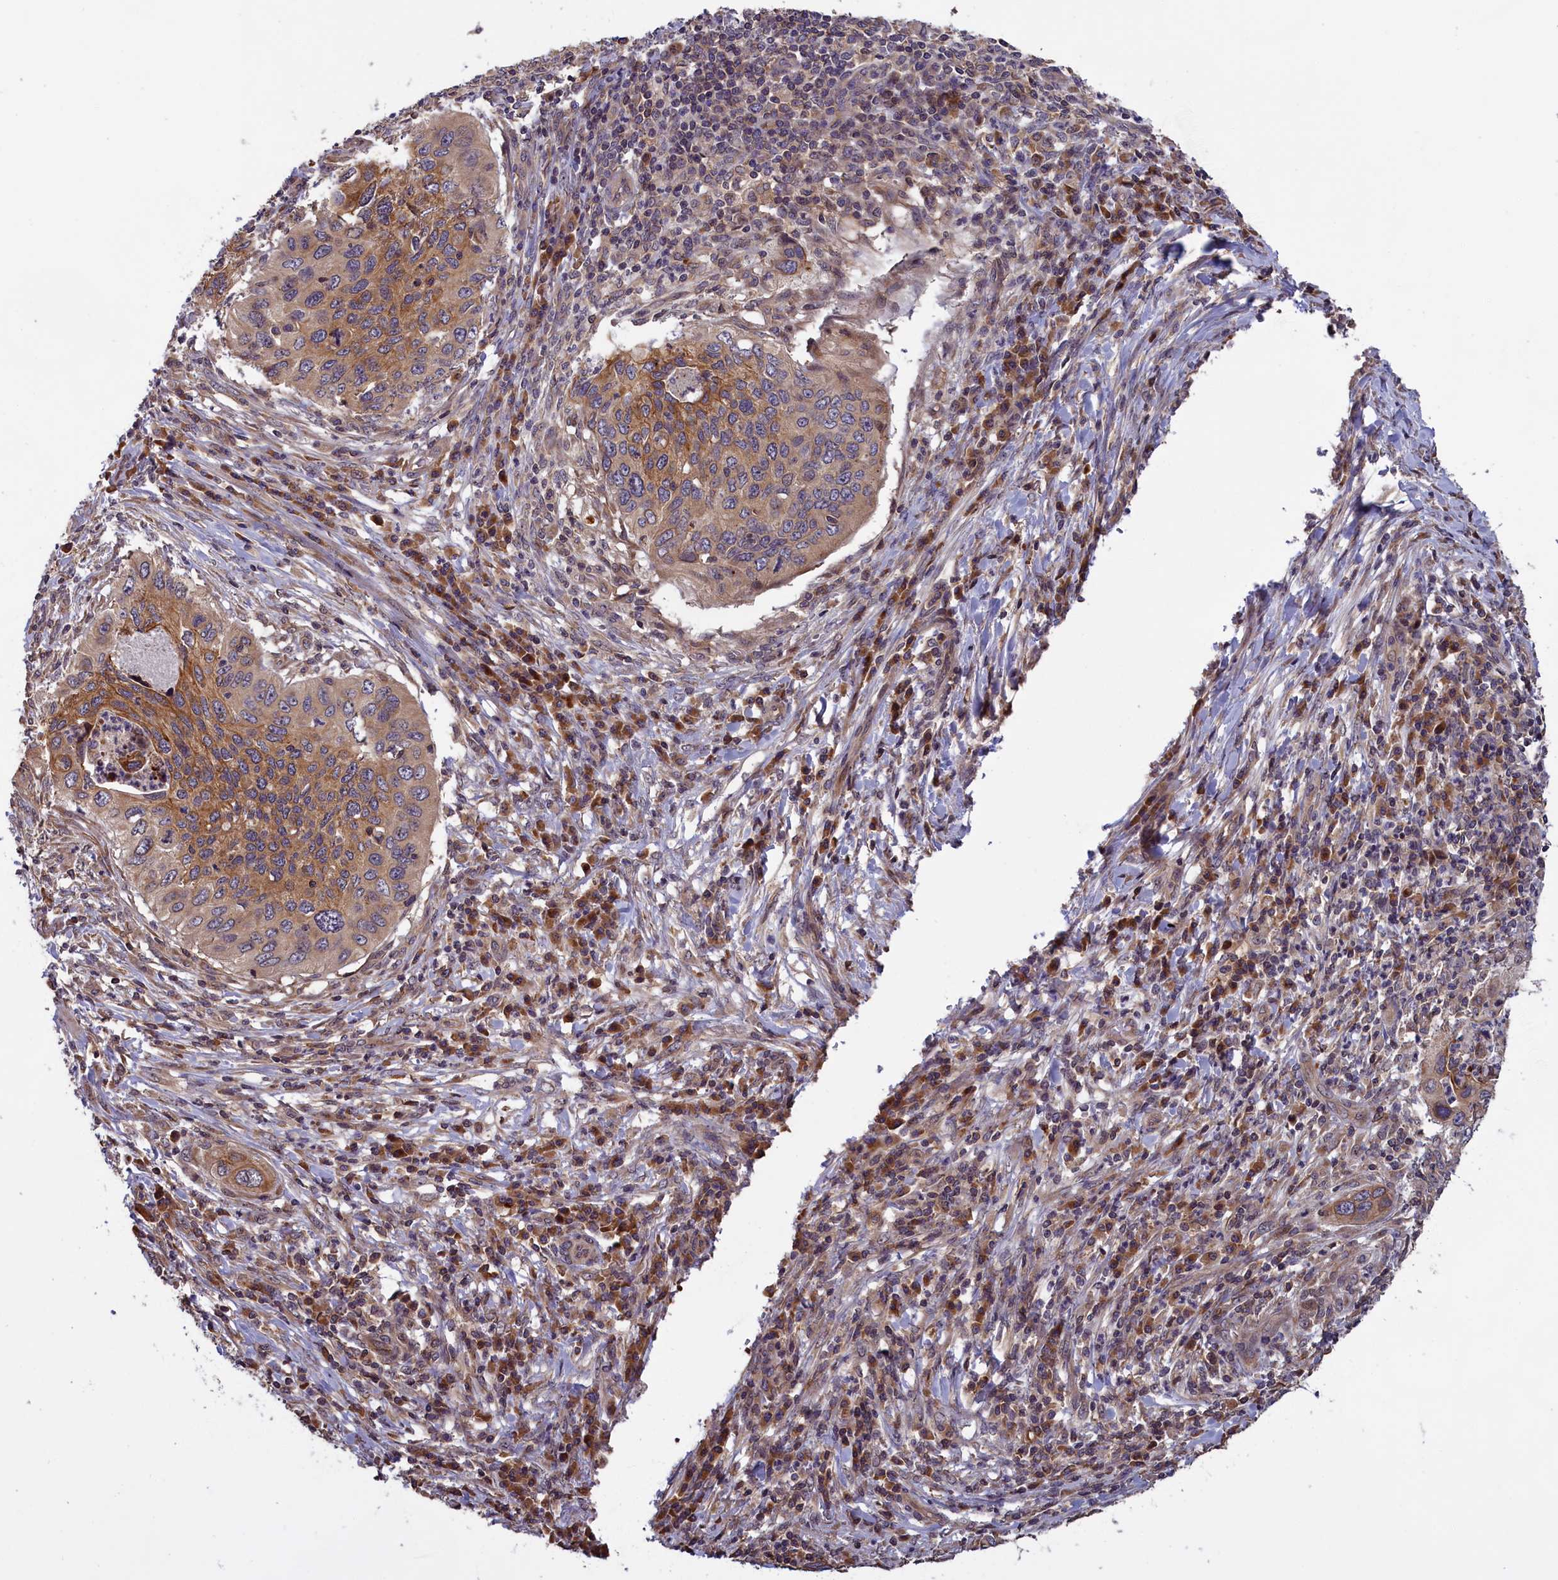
{"staining": {"intensity": "moderate", "quantity": ">75%", "location": "cytoplasmic/membranous"}, "tissue": "cervical cancer", "cell_type": "Tumor cells", "image_type": "cancer", "snomed": [{"axis": "morphology", "description": "Squamous cell carcinoma, NOS"}, {"axis": "topography", "description": "Cervix"}], "caption": "This histopathology image demonstrates immunohistochemistry (IHC) staining of human cervical squamous cell carcinoma, with medium moderate cytoplasmic/membranous positivity in about >75% of tumor cells.", "gene": "DENND1B", "patient": {"sex": "female", "age": 38}}